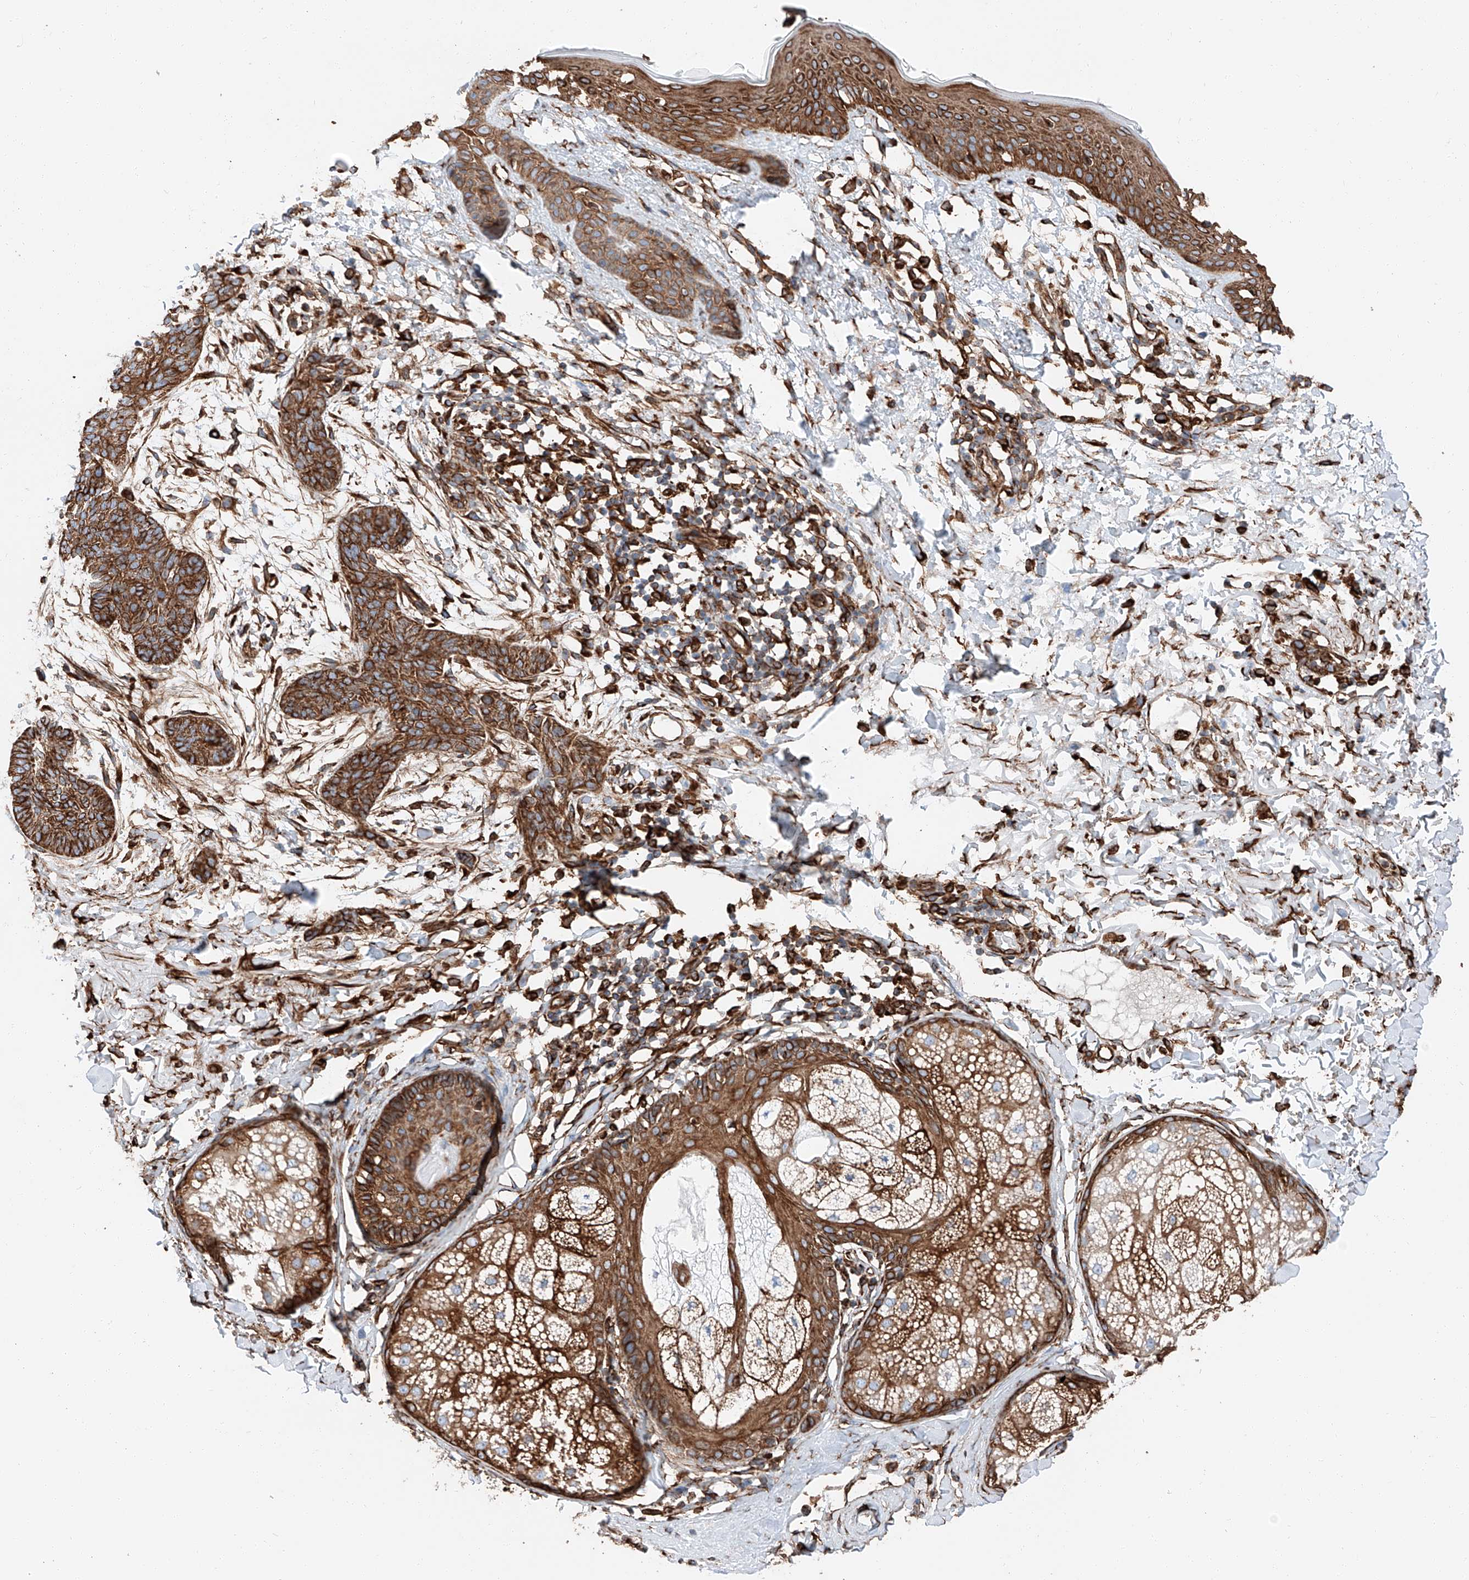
{"staining": {"intensity": "strong", "quantity": ">75%", "location": "cytoplasmic/membranous"}, "tissue": "skin cancer", "cell_type": "Tumor cells", "image_type": "cancer", "snomed": [{"axis": "morphology", "description": "Basal cell carcinoma"}, {"axis": "topography", "description": "Skin"}], "caption": "Skin cancer tissue shows strong cytoplasmic/membranous expression in approximately >75% of tumor cells, visualized by immunohistochemistry.", "gene": "ZNF804A", "patient": {"sex": "male", "age": 85}}